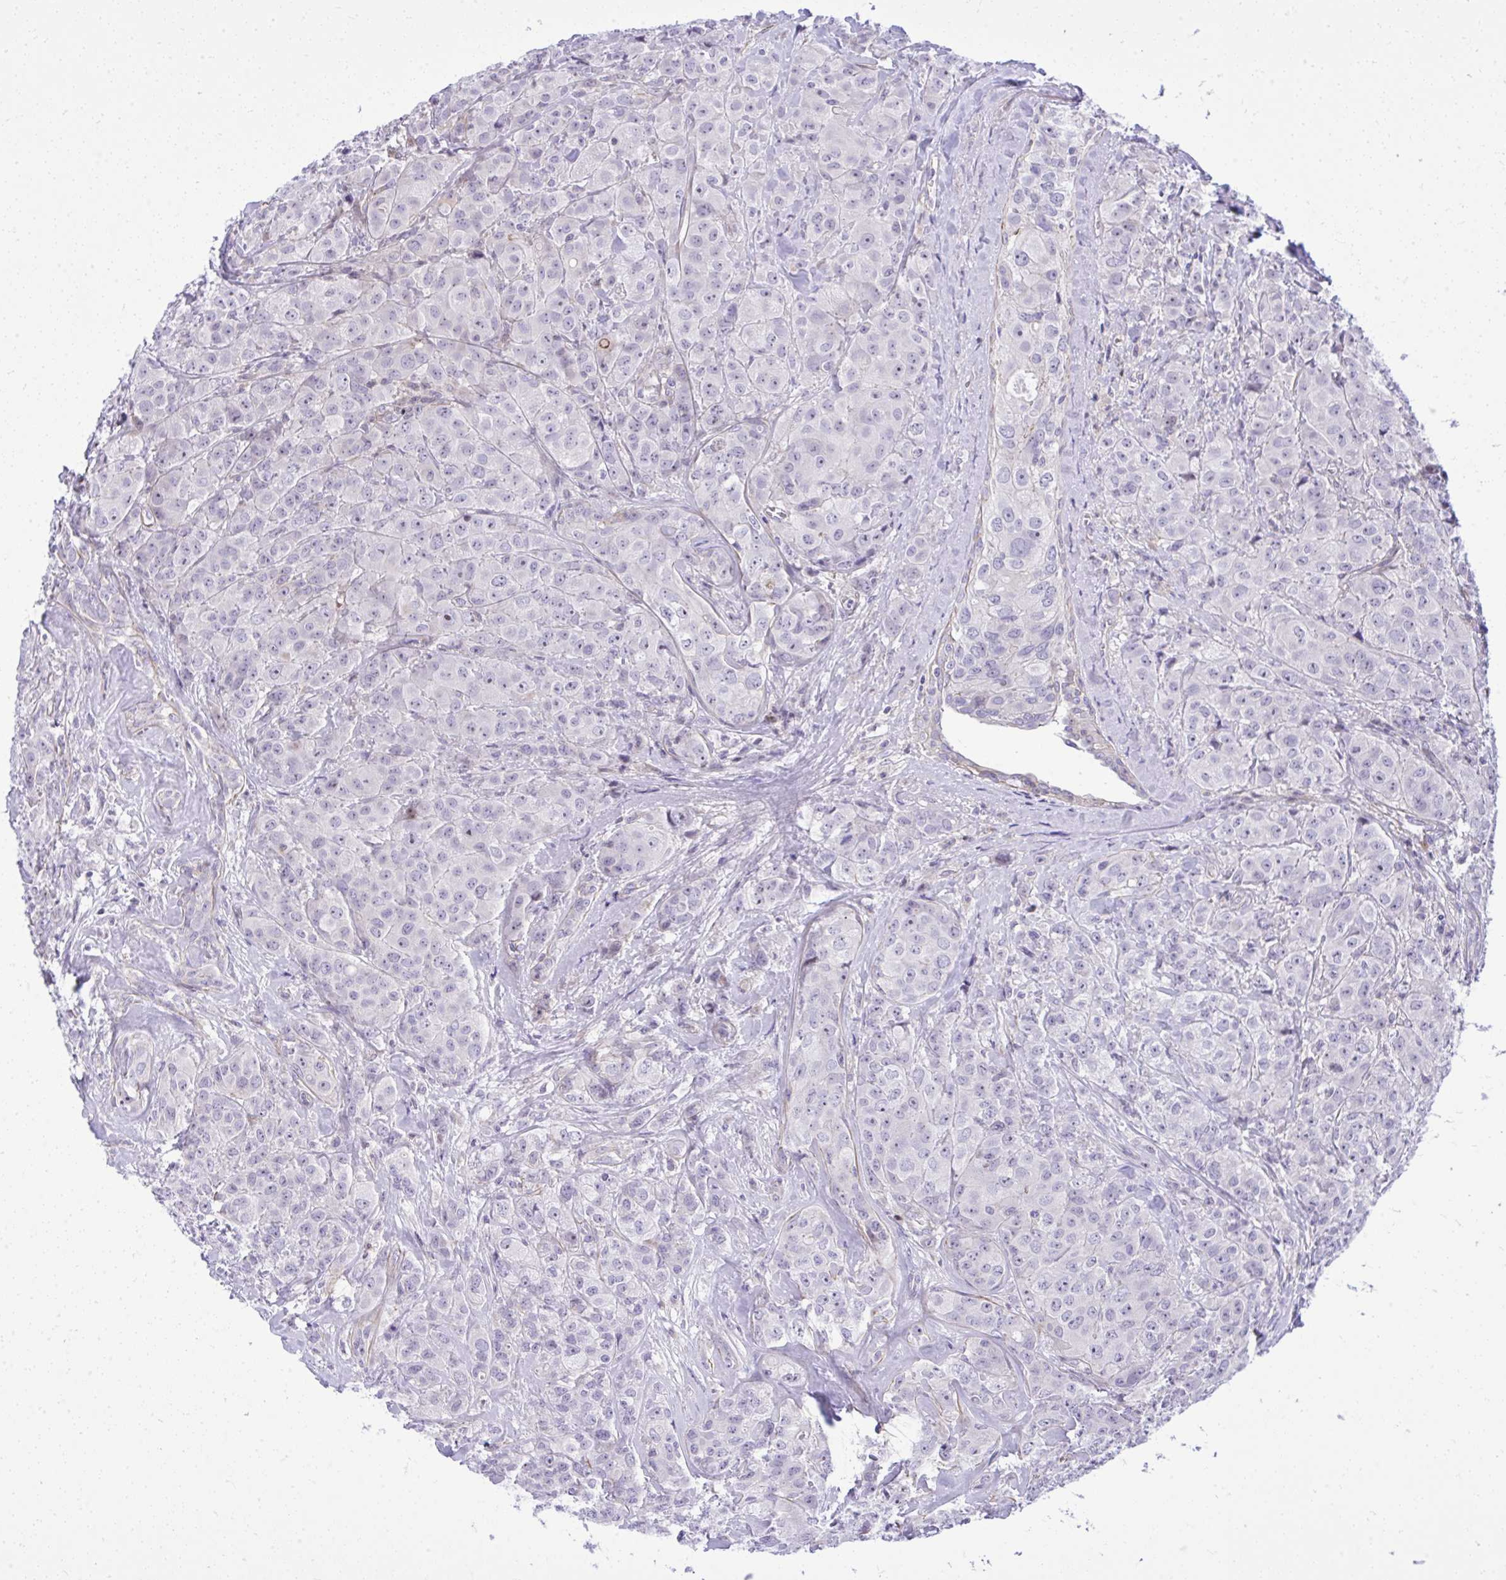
{"staining": {"intensity": "negative", "quantity": "none", "location": "none"}, "tissue": "breast cancer", "cell_type": "Tumor cells", "image_type": "cancer", "snomed": [{"axis": "morphology", "description": "Normal tissue, NOS"}, {"axis": "morphology", "description": "Duct carcinoma"}, {"axis": "topography", "description": "Breast"}], "caption": "IHC of breast cancer (infiltrating ductal carcinoma) displays no expression in tumor cells.", "gene": "GRK4", "patient": {"sex": "female", "age": 43}}